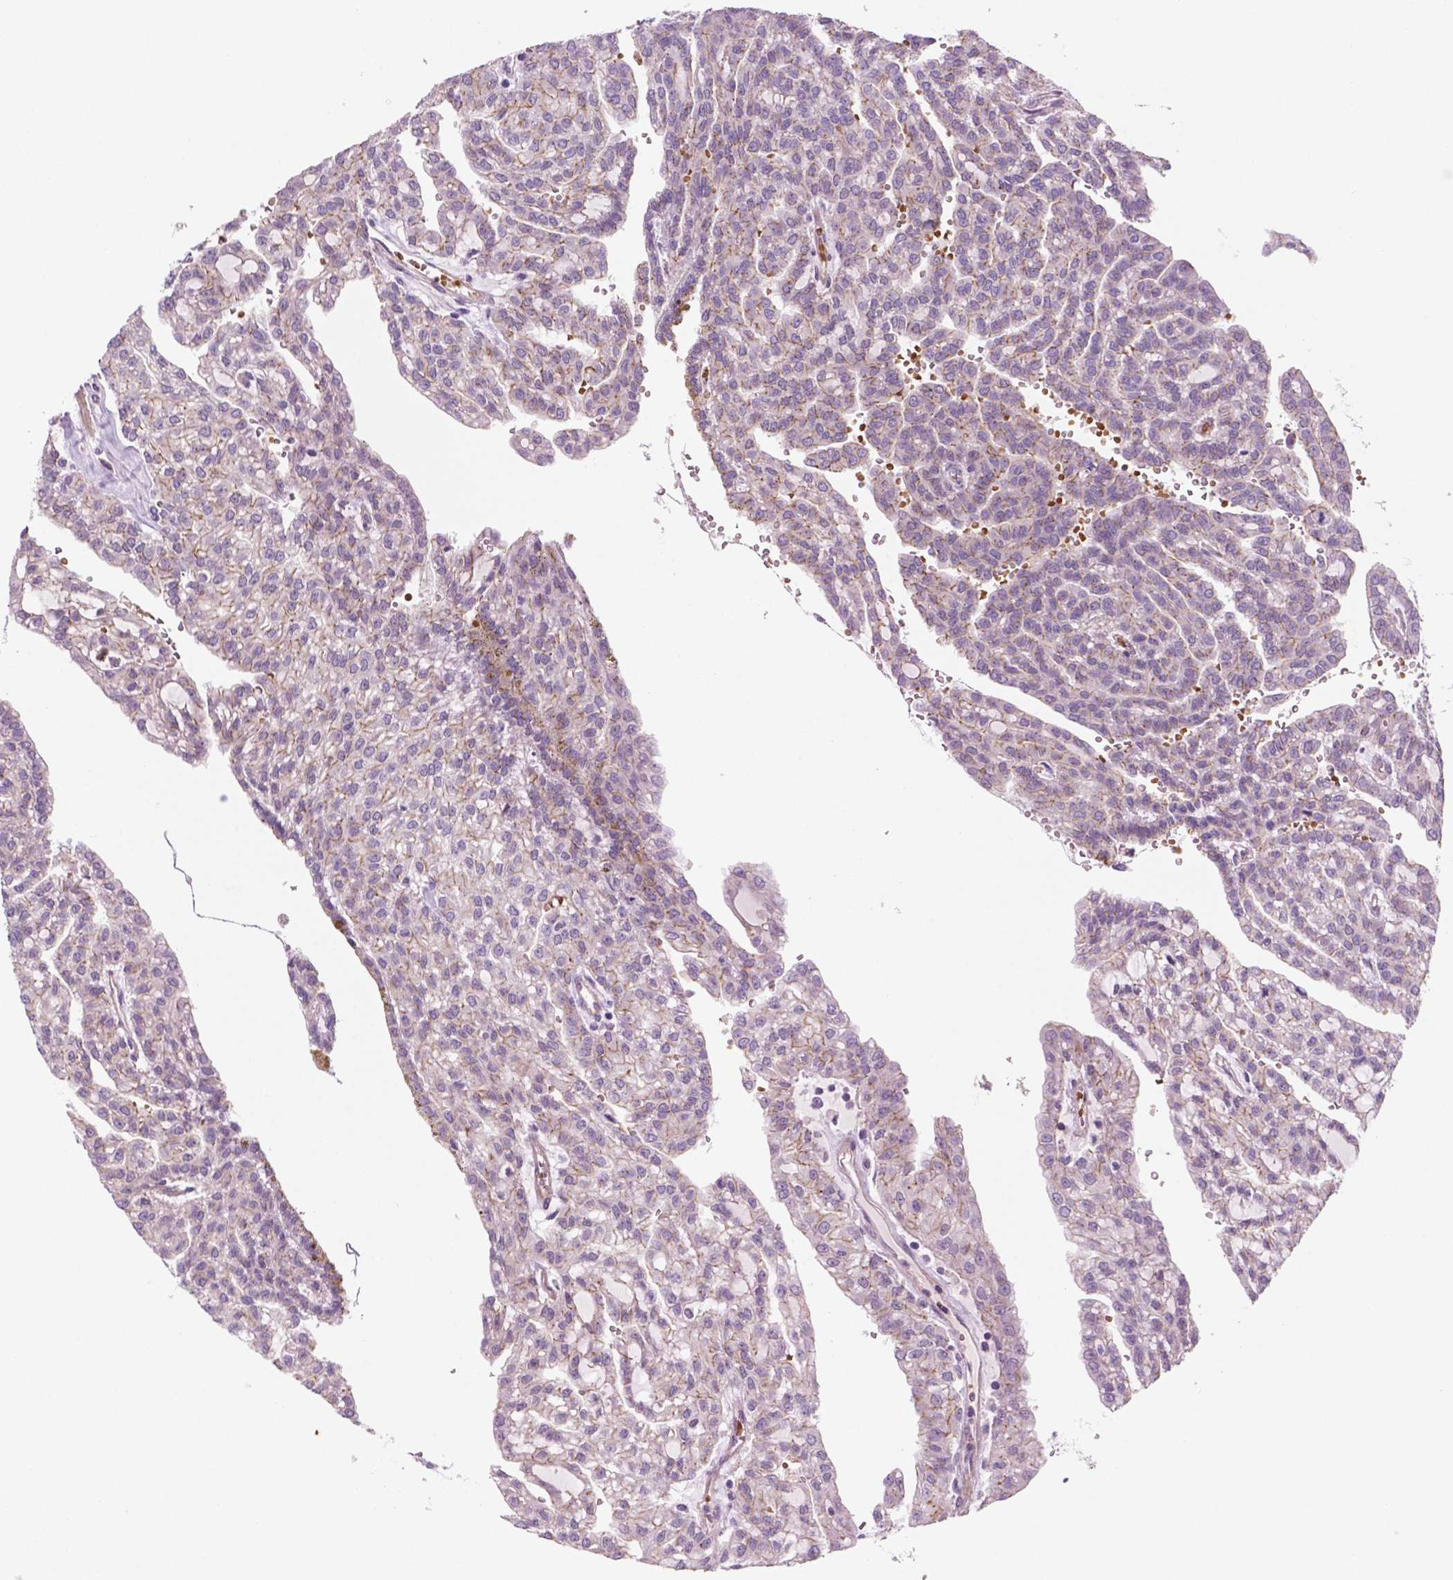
{"staining": {"intensity": "weak", "quantity": "<25%", "location": "cytoplasmic/membranous"}, "tissue": "renal cancer", "cell_type": "Tumor cells", "image_type": "cancer", "snomed": [{"axis": "morphology", "description": "Adenocarcinoma, NOS"}, {"axis": "topography", "description": "Kidney"}], "caption": "Renal adenocarcinoma was stained to show a protein in brown. There is no significant staining in tumor cells. The staining was performed using DAB (3,3'-diaminobenzidine) to visualize the protein expression in brown, while the nuclei were stained in blue with hematoxylin (Magnification: 20x).", "gene": "RND3", "patient": {"sex": "male", "age": 63}}